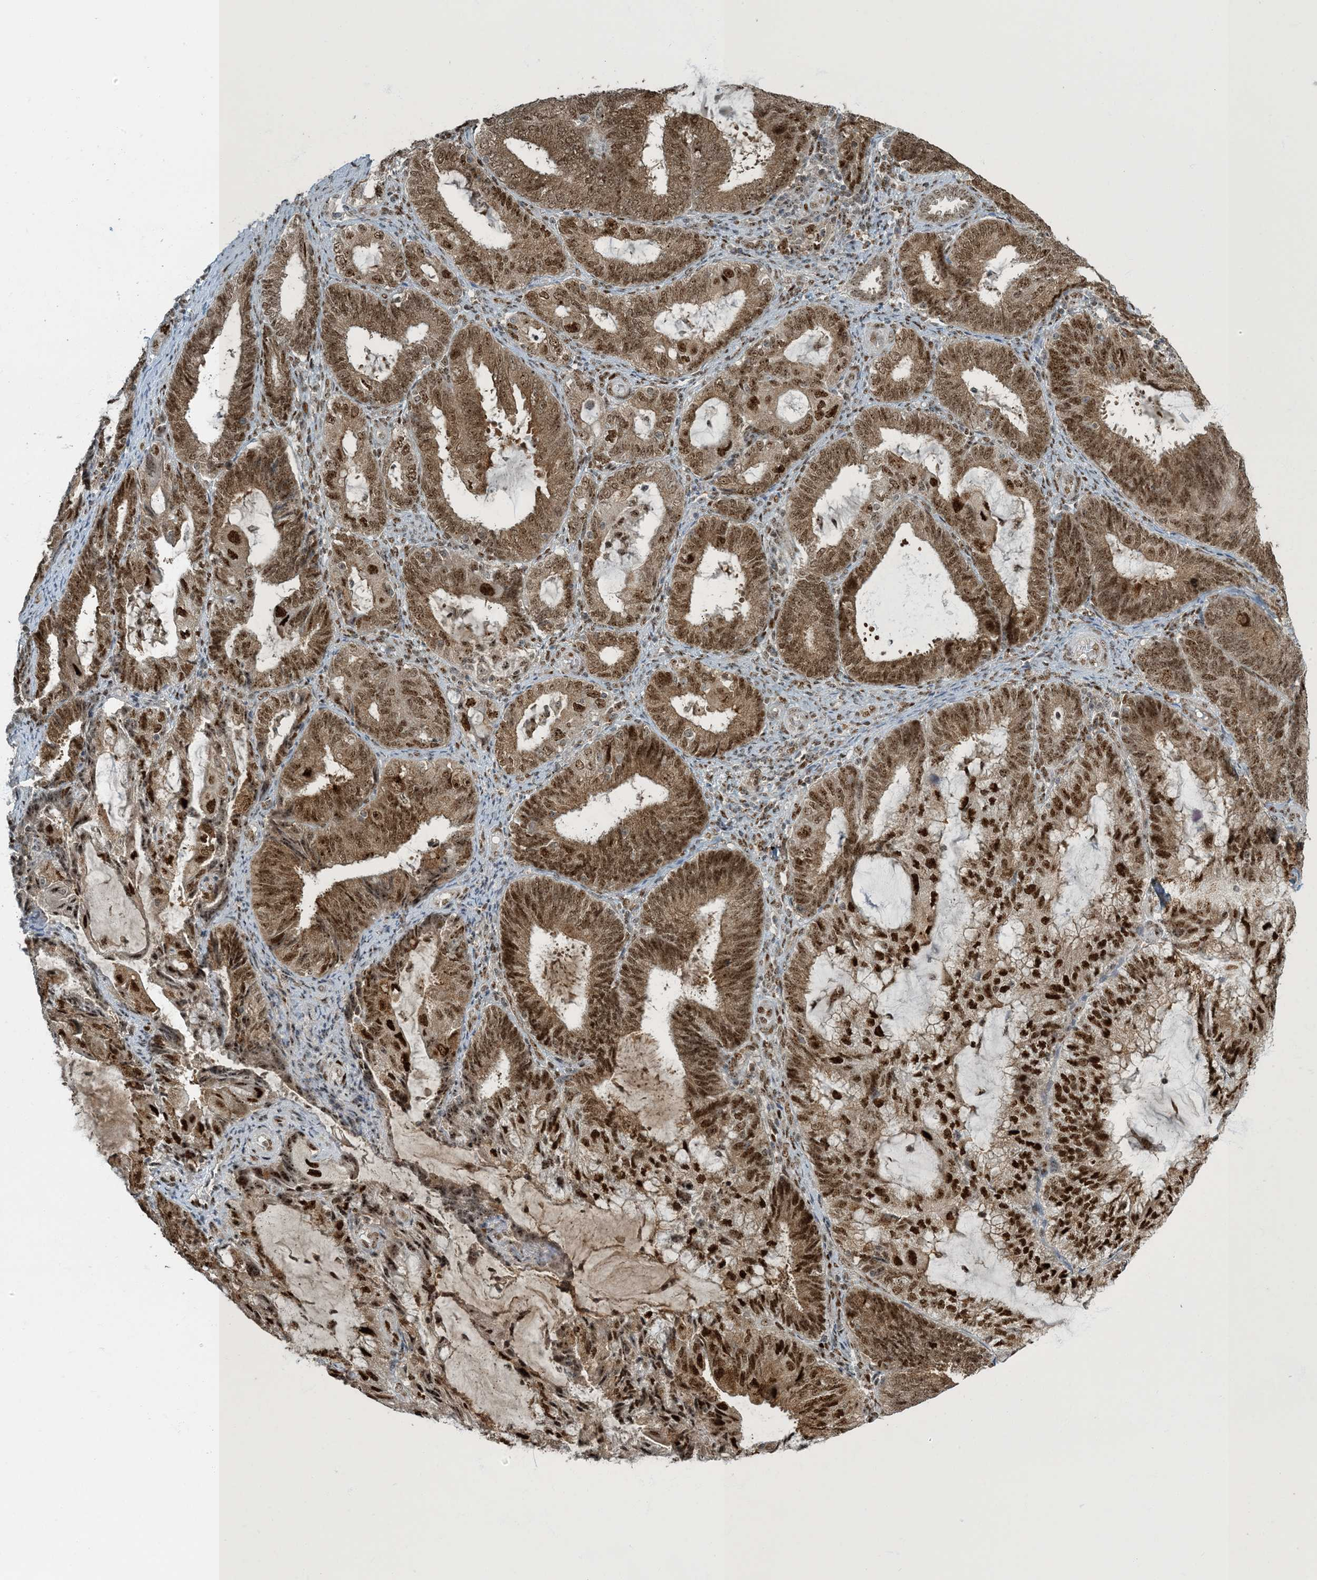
{"staining": {"intensity": "strong", "quantity": ">75%", "location": "cytoplasmic/membranous,nuclear"}, "tissue": "endometrial cancer", "cell_type": "Tumor cells", "image_type": "cancer", "snomed": [{"axis": "morphology", "description": "Adenocarcinoma, NOS"}, {"axis": "topography", "description": "Endometrium"}], "caption": "There is high levels of strong cytoplasmic/membranous and nuclear positivity in tumor cells of adenocarcinoma (endometrial), as demonstrated by immunohistochemical staining (brown color).", "gene": "MBD1", "patient": {"sex": "female", "age": 81}}